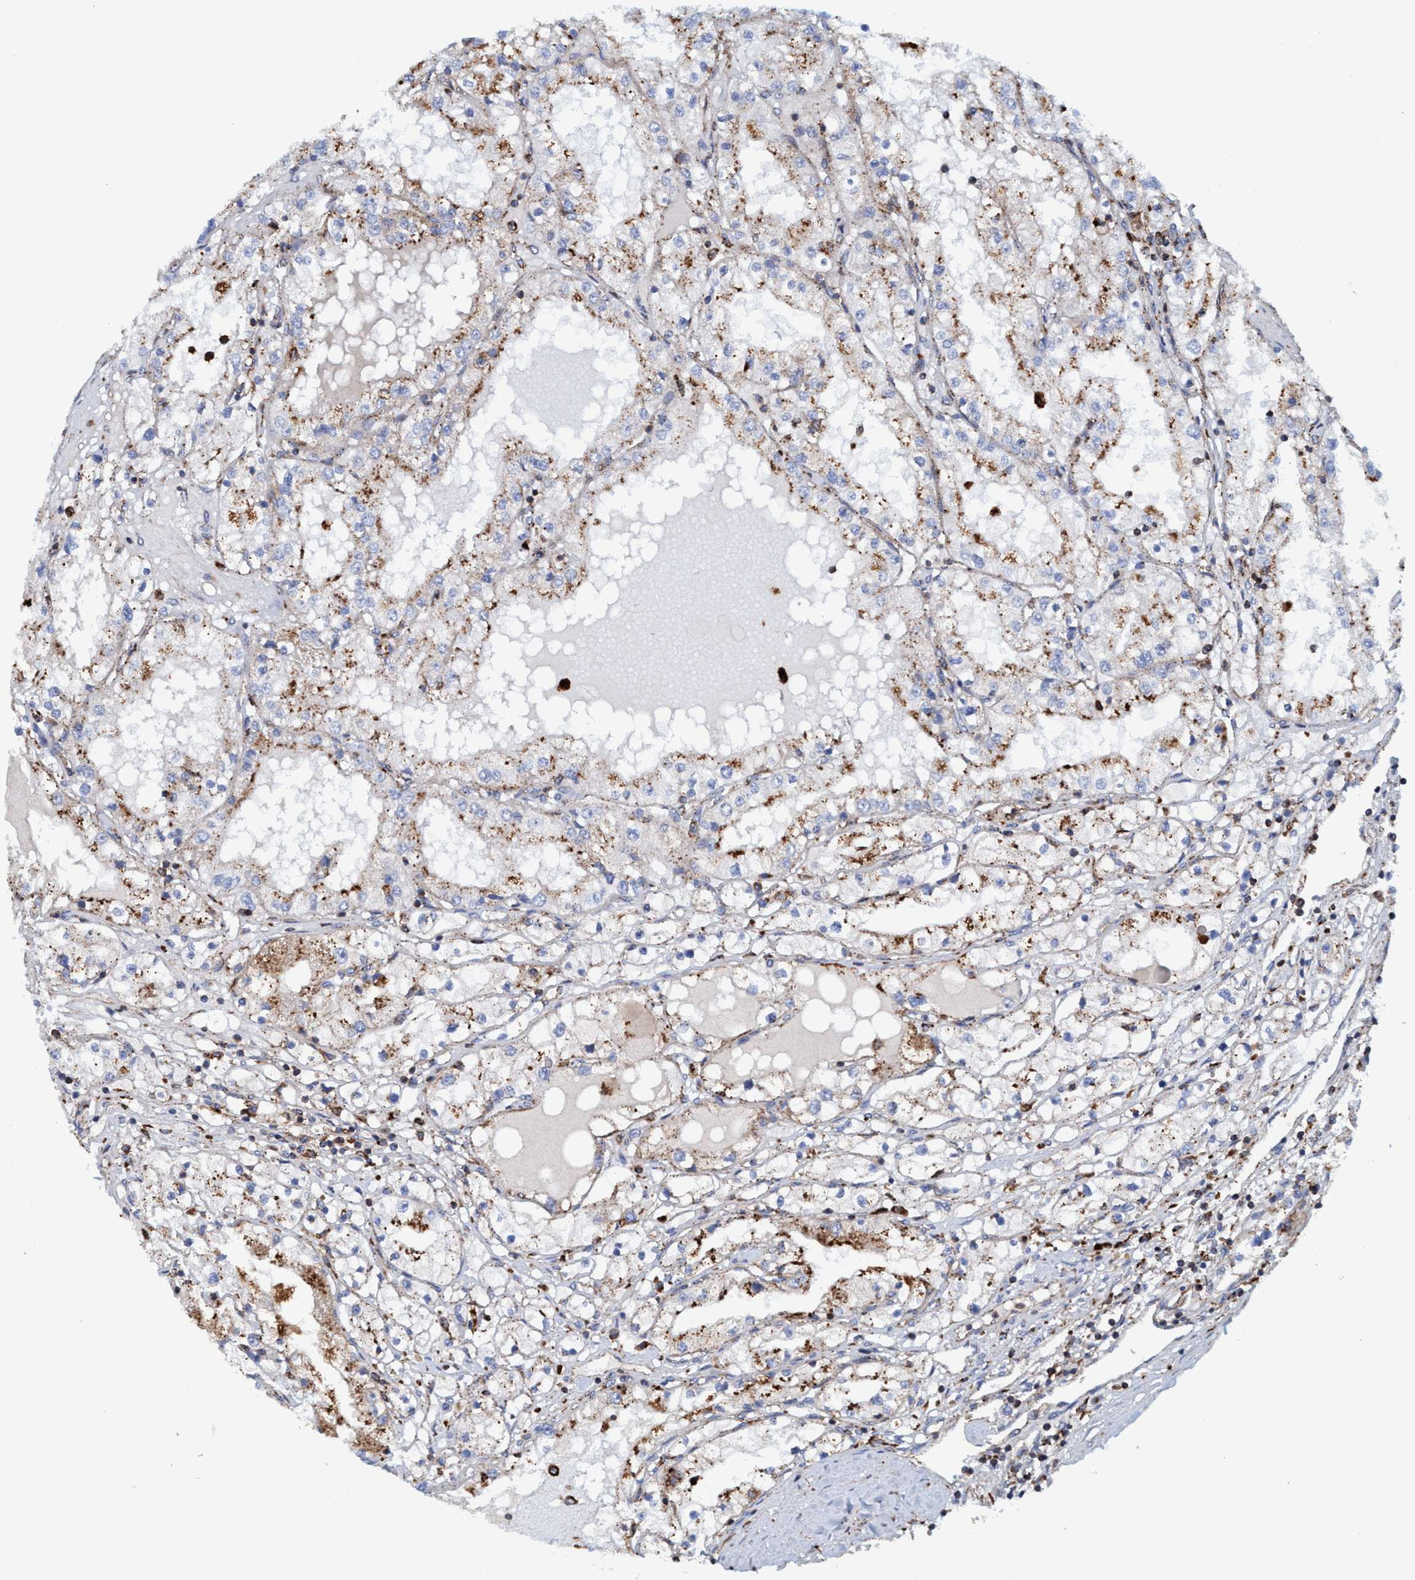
{"staining": {"intensity": "moderate", "quantity": ">75%", "location": "cytoplasmic/membranous"}, "tissue": "renal cancer", "cell_type": "Tumor cells", "image_type": "cancer", "snomed": [{"axis": "morphology", "description": "Adenocarcinoma, NOS"}, {"axis": "topography", "description": "Kidney"}], "caption": "Immunohistochemistry (IHC) of human renal cancer (adenocarcinoma) displays medium levels of moderate cytoplasmic/membranous expression in about >75% of tumor cells.", "gene": "TRIM65", "patient": {"sex": "male", "age": 68}}